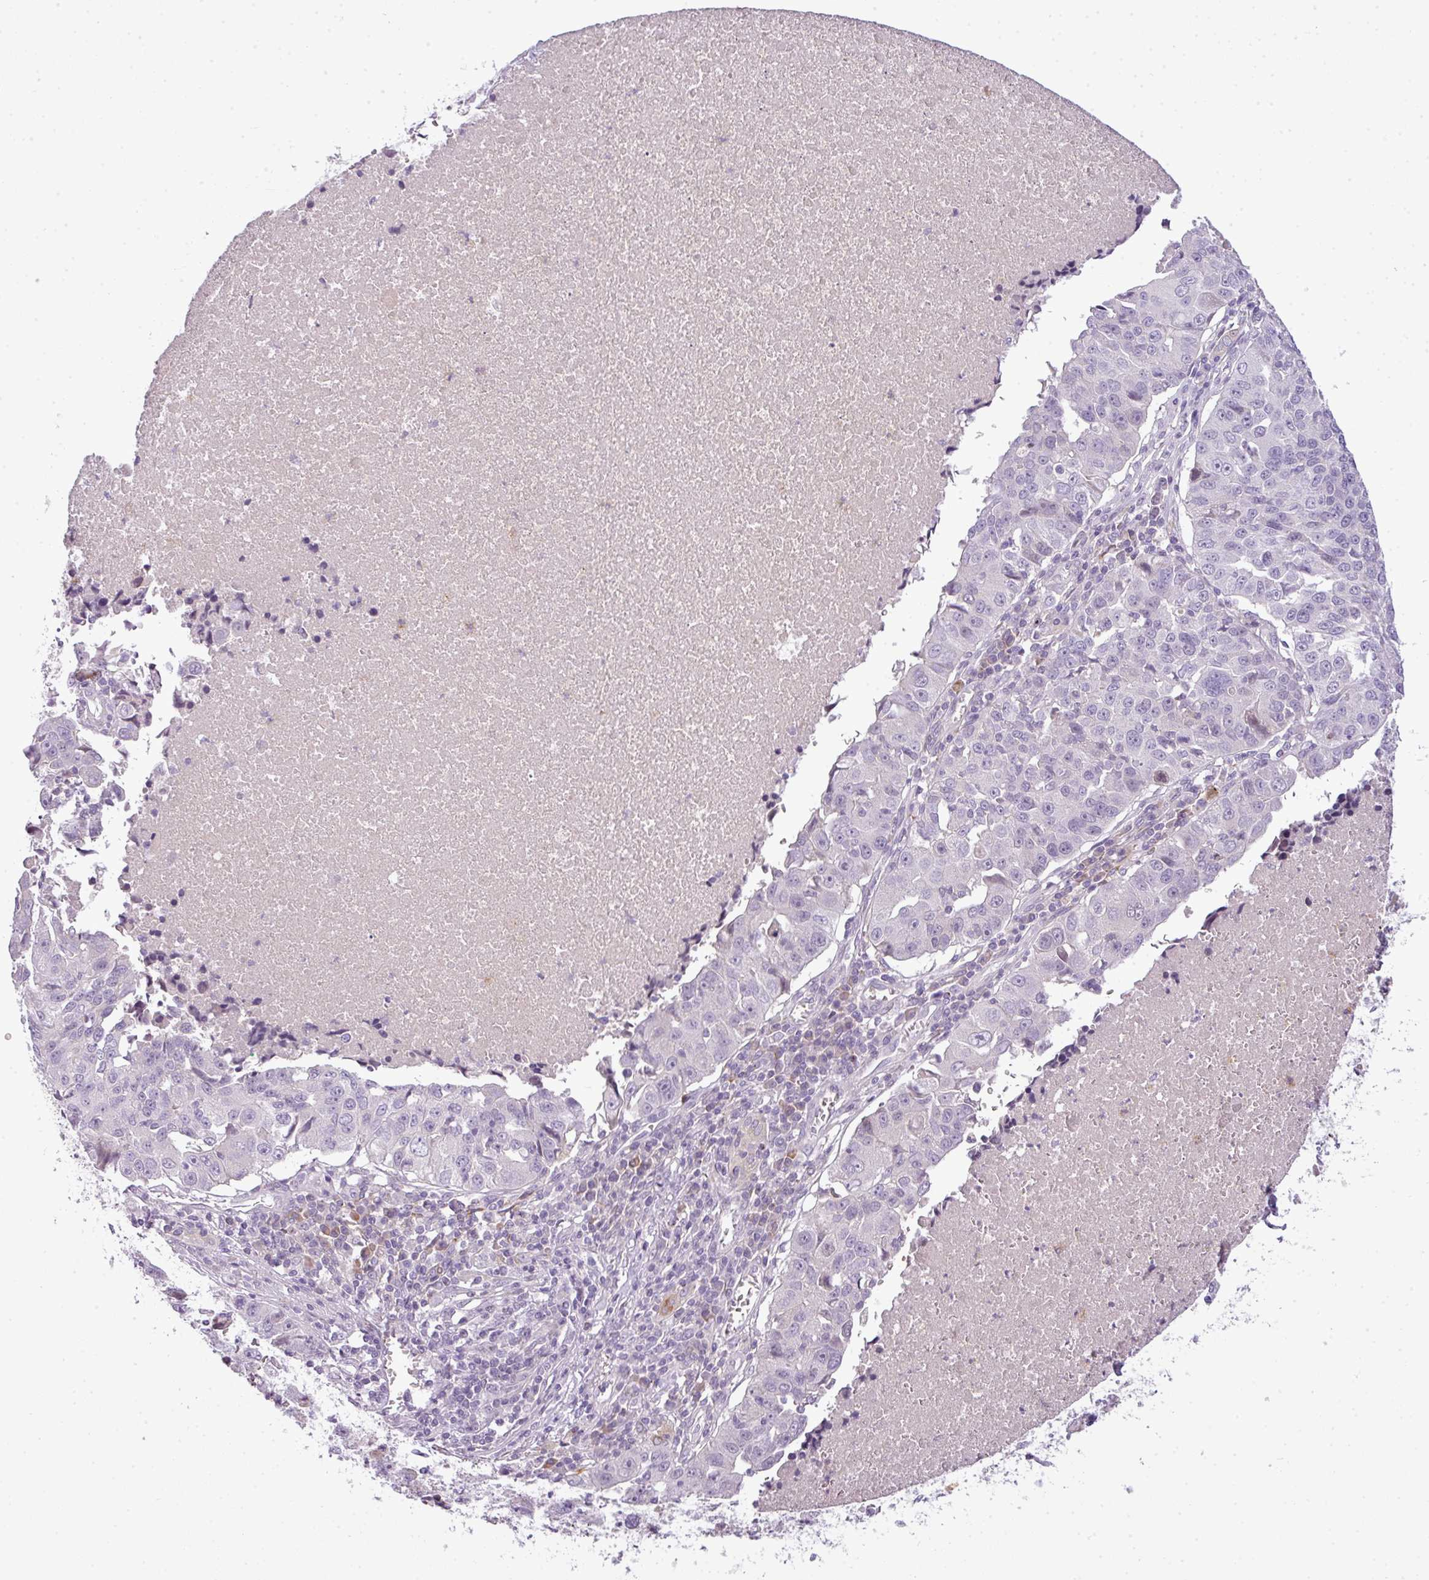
{"staining": {"intensity": "negative", "quantity": "none", "location": "none"}, "tissue": "lung cancer", "cell_type": "Tumor cells", "image_type": "cancer", "snomed": [{"axis": "morphology", "description": "Squamous cell carcinoma, NOS"}, {"axis": "topography", "description": "Lung"}], "caption": "The photomicrograph shows no significant expression in tumor cells of squamous cell carcinoma (lung). The staining was performed using DAB (3,3'-diaminobenzidine) to visualize the protein expression in brown, while the nuclei were stained in blue with hematoxylin (Magnification: 20x).", "gene": "C4B", "patient": {"sex": "female", "age": 66}}